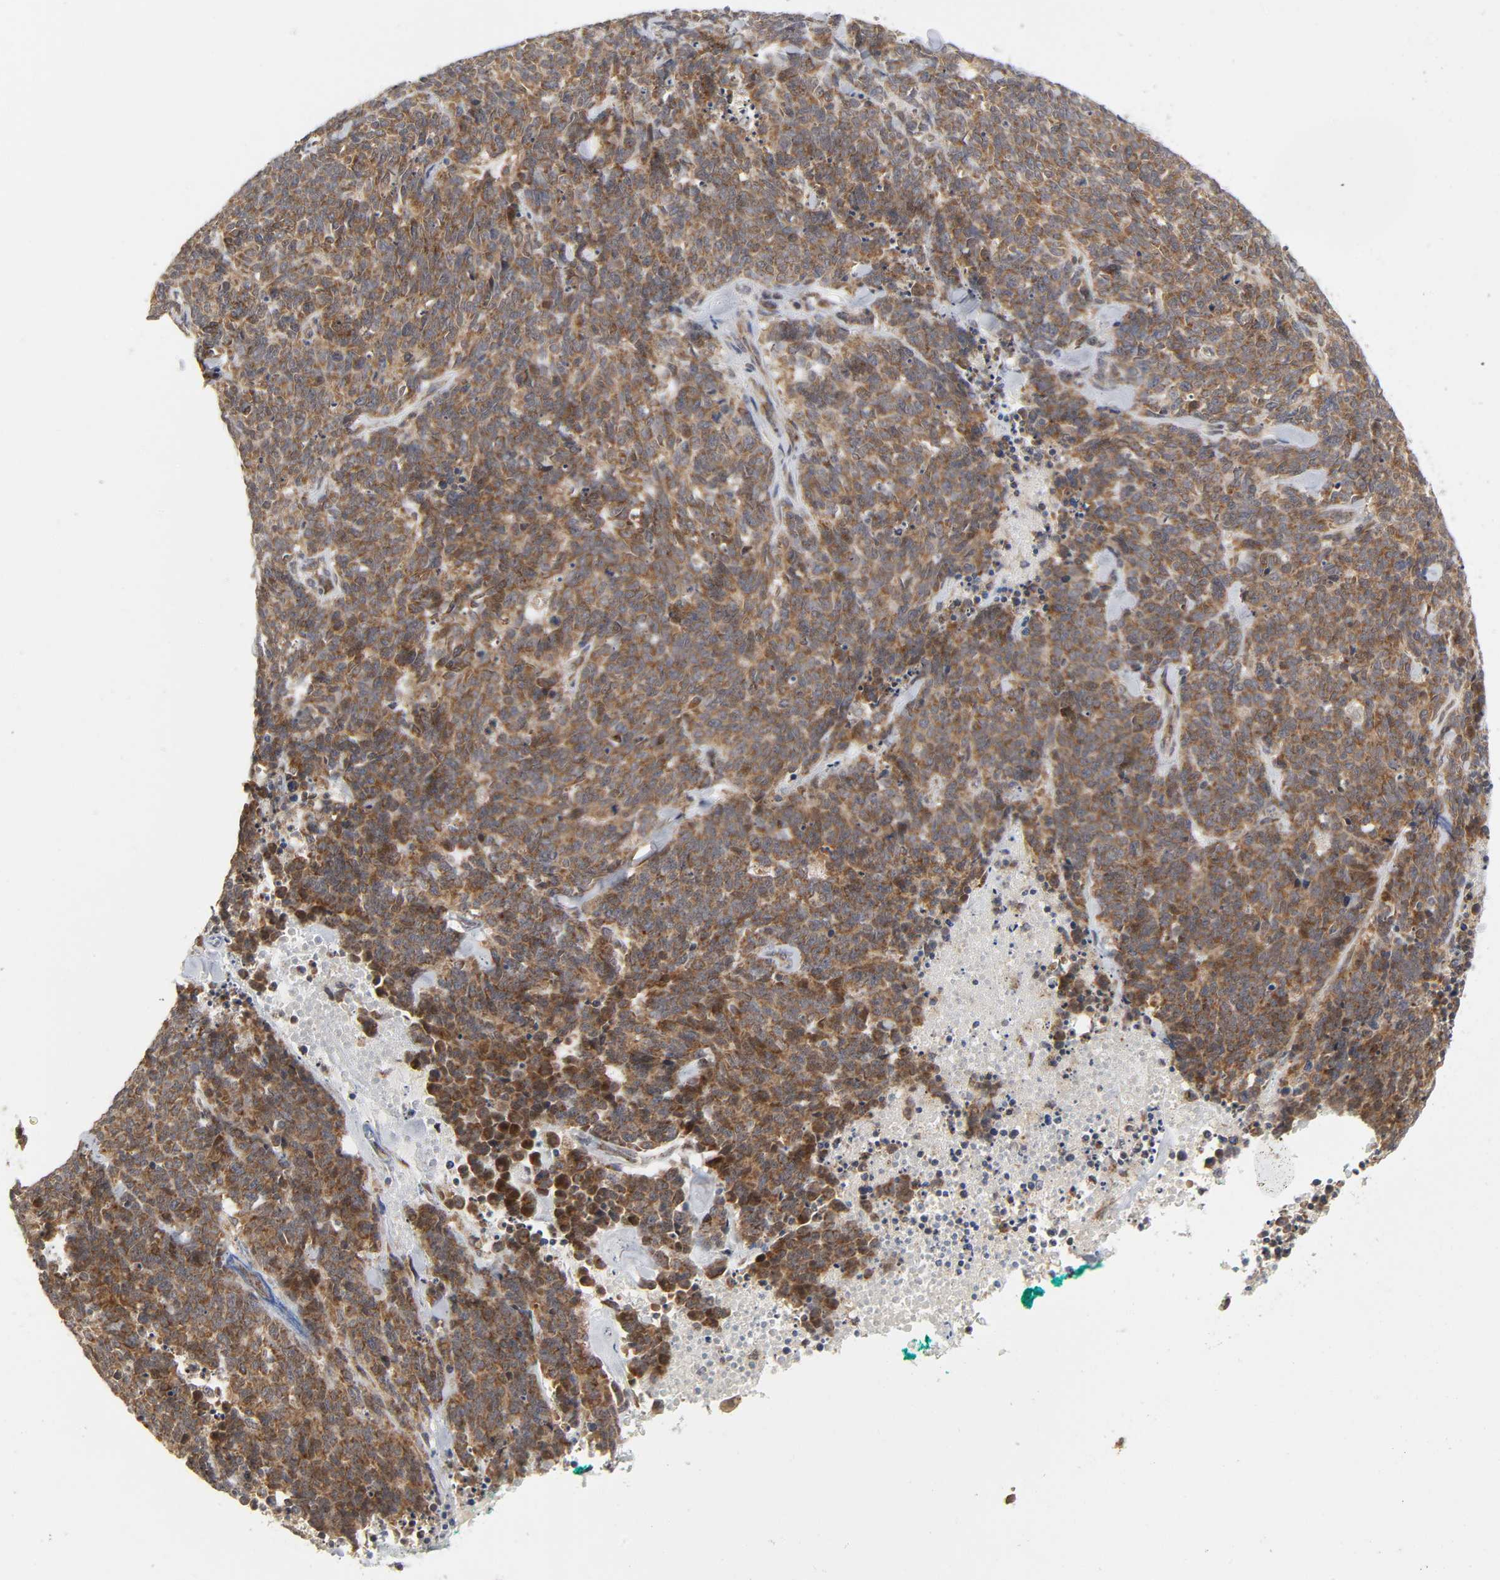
{"staining": {"intensity": "moderate", "quantity": ">75%", "location": "cytoplasmic/membranous"}, "tissue": "lung cancer", "cell_type": "Tumor cells", "image_type": "cancer", "snomed": [{"axis": "morphology", "description": "Neoplasm, malignant, NOS"}, {"axis": "topography", "description": "Lung"}], "caption": "Protein staining of lung neoplasm (malignant) tissue reveals moderate cytoplasmic/membranous expression in about >75% of tumor cells.", "gene": "SLC30A9", "patient": {"sex": "female", "age": 58}}